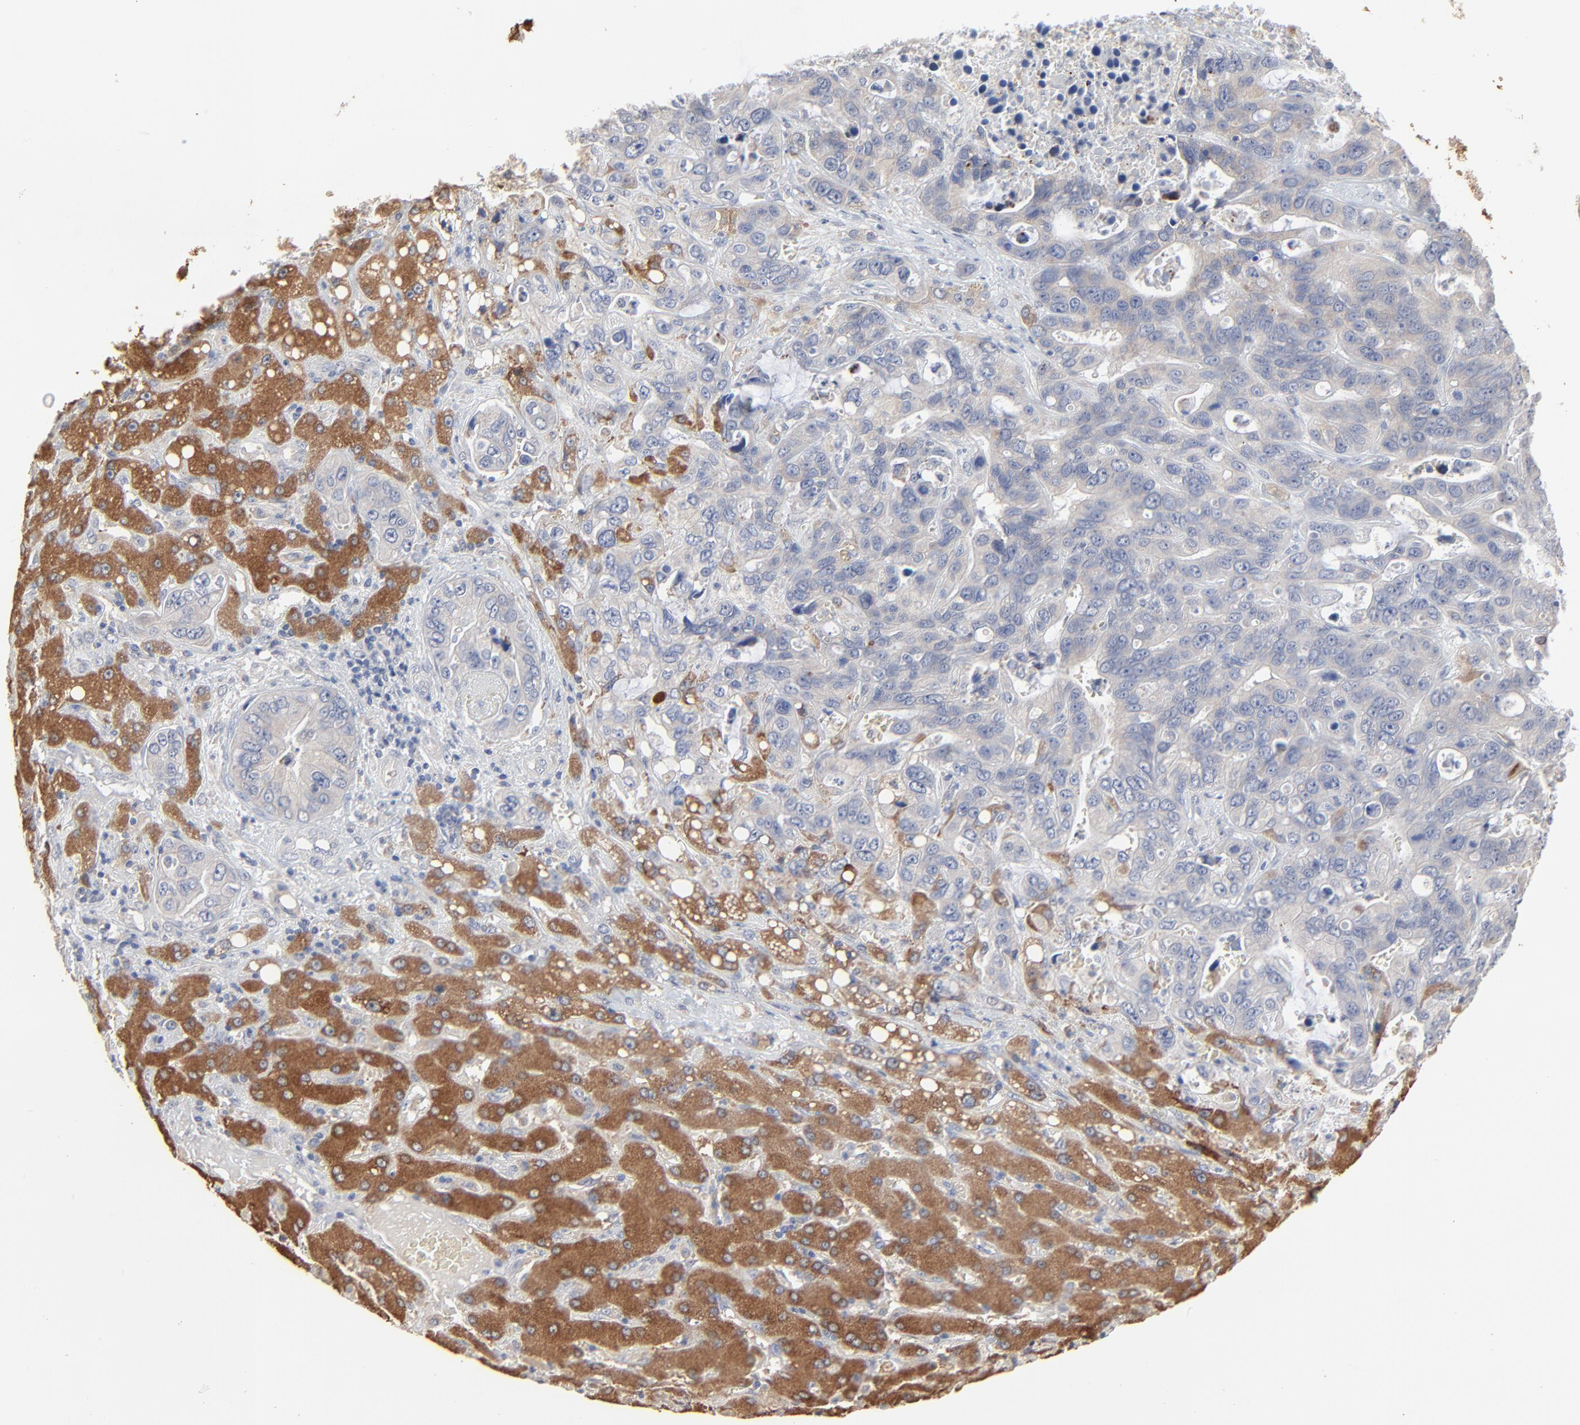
{"staining": {"intensity": "weak", "quantity": ">75%", "location": "cytoplasmic/membranous"}, "tissue": "liver cancer", "cell_type": "Tumor cells", "image_type": "cancer", "snomed": [{"axis": "morphology", "description": "Cholangiocarcinoma"}, {"axis": "topography", "description": "Liver"}], "caption": "IHC histopathology image of neoplastic tissue: liver cholangiocarcinoma stained using immunohistochemistry (IHC) shows low levels of weak protein expression localized specifically in the cytoplasmic/membranous of tumor cells, appearing as a cytoplasmic/membranous brown color.", "gene": "FANCB", "patient": {"sex": "female", "age": 65}}